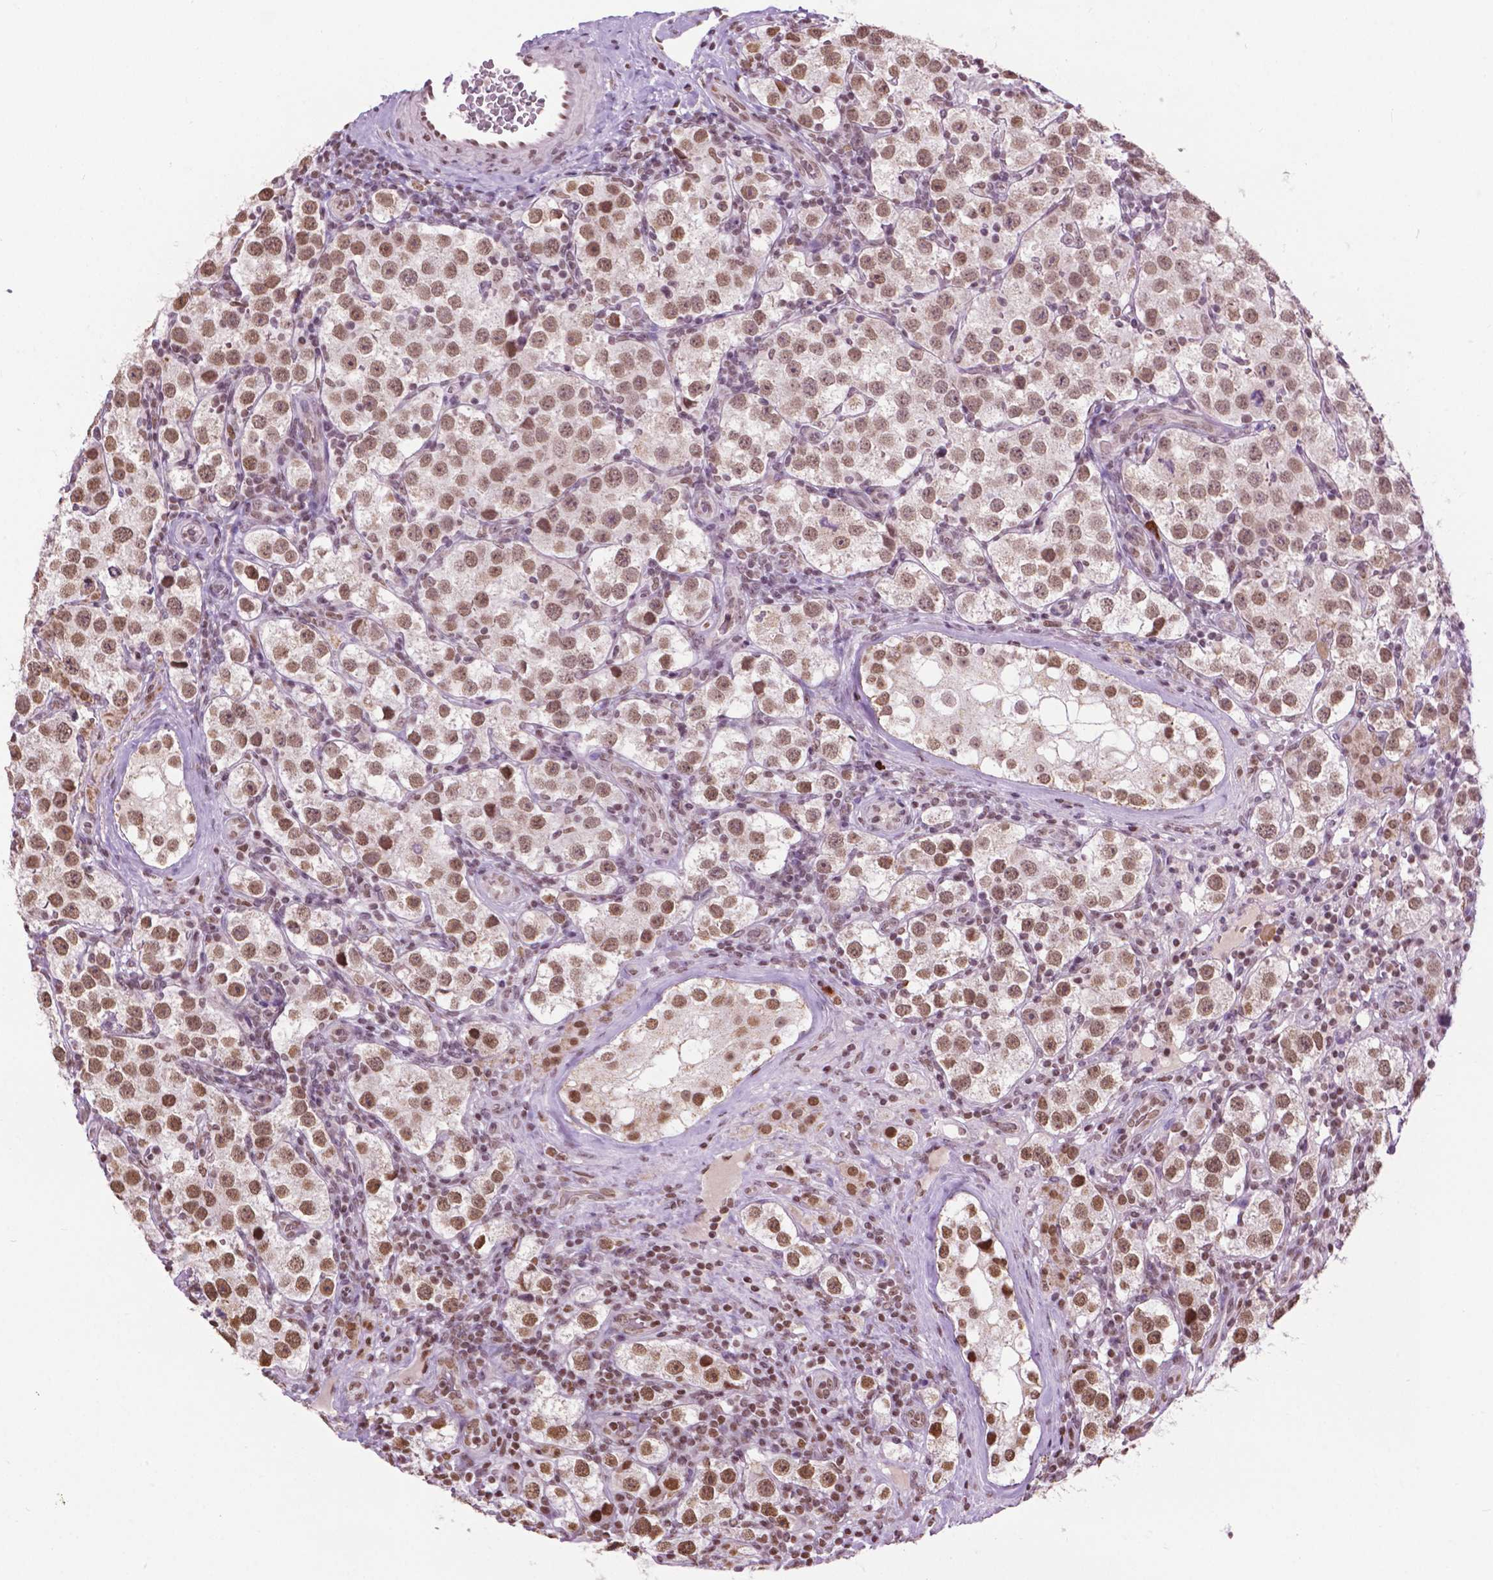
{"staining": {"intensity": "moderate", "quantity": ">75%", "location": "nuclear"}, "tissue": "testis cancer", "cell_type": "Tumor cells", "image_type": "cancer", "snomed": [{"axis": "morphology", "description": "Seminoma, NOS"}, {"axis": "topography", "description": "Testis"}], "caption": "Protein staining of testis seminoma tissue demonstrates moderate nuclear positivity in about >75% of tumor cells.", "gene": "COL23A1", "patient": {"sex": "male", "age": 37}}